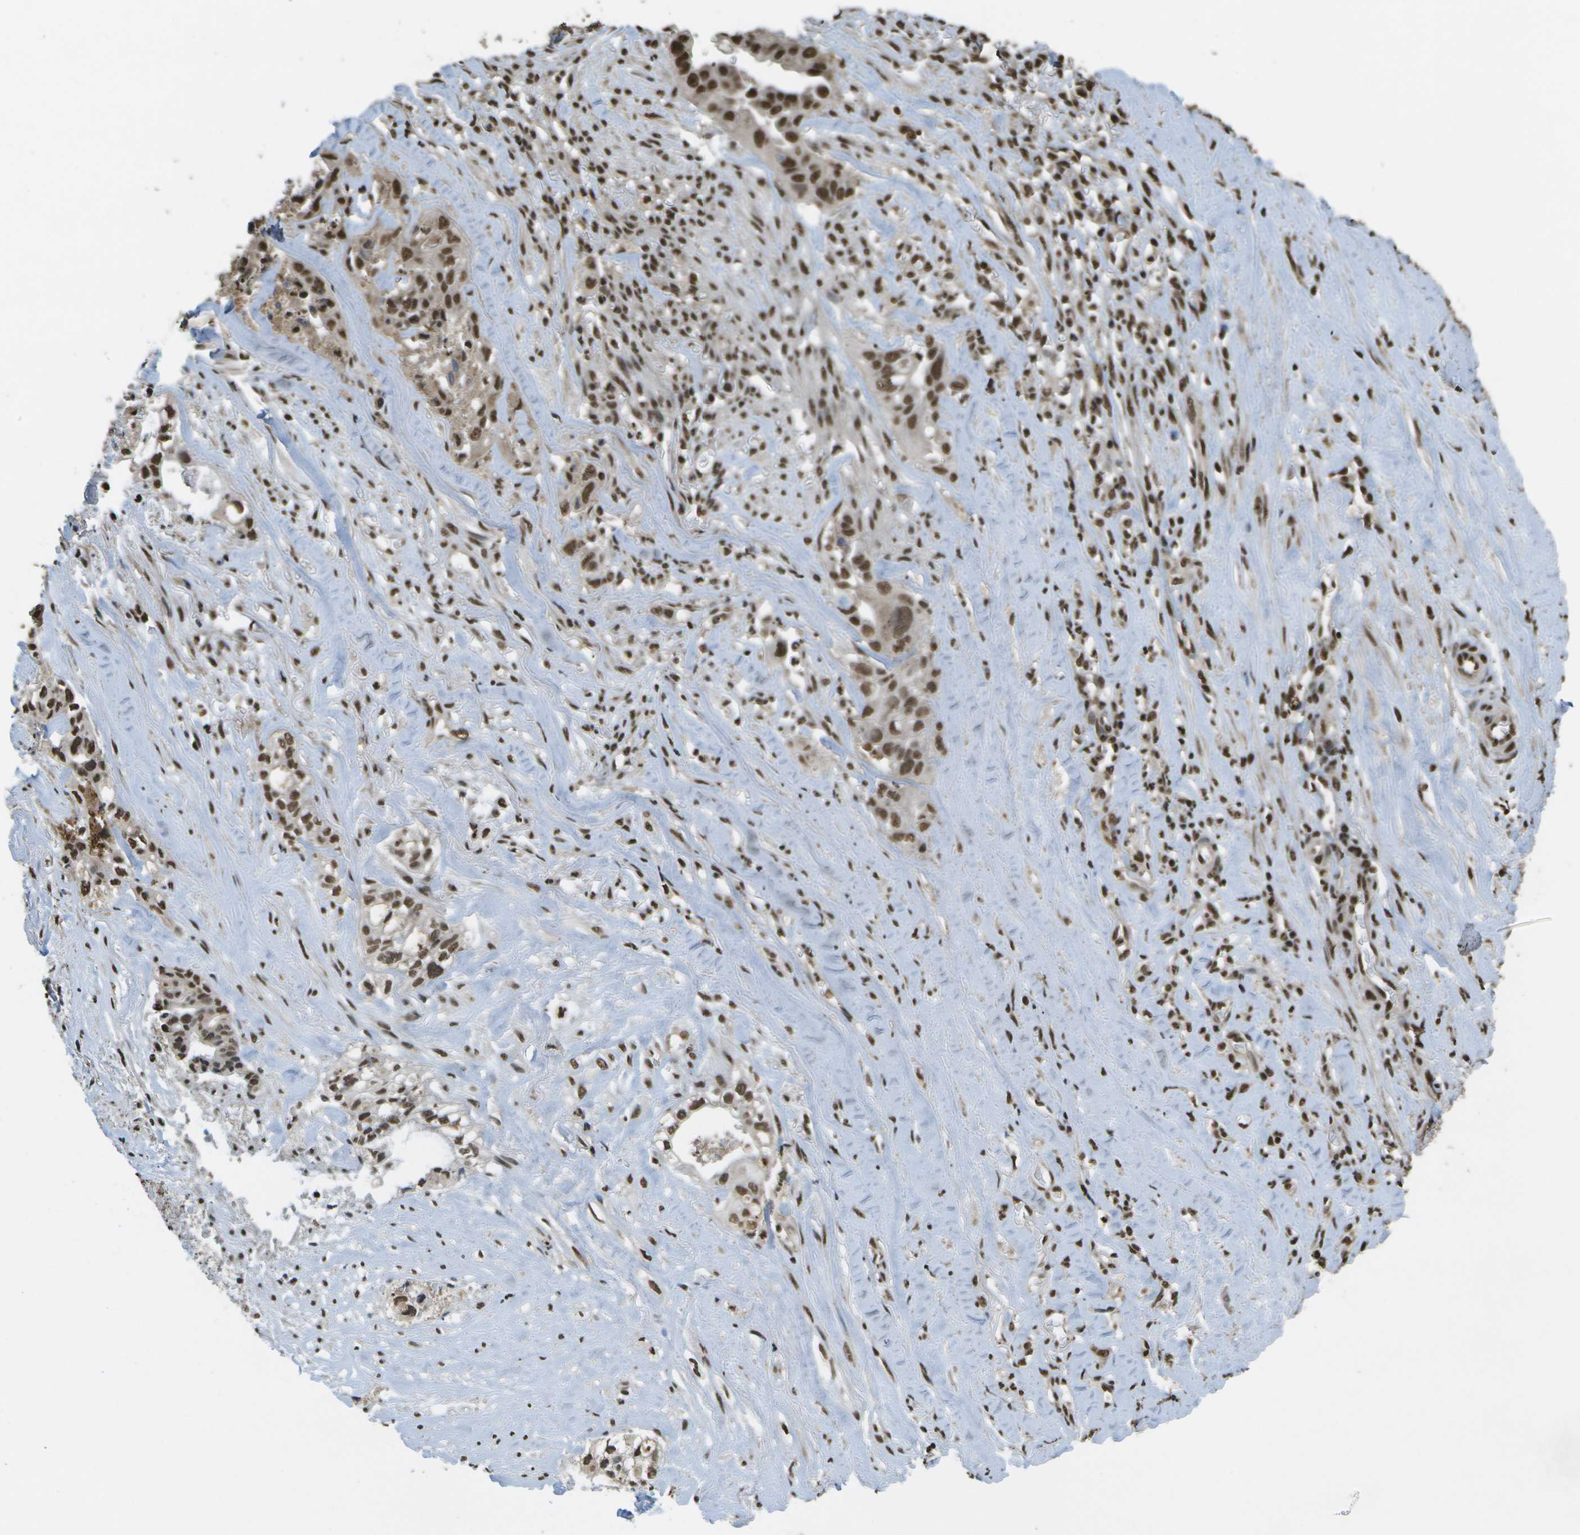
{"staining": {"intensity": "moderate", "quantity": ">75%", "location": "nuclear"}, "tissue": "liver cancer", "cell_type": "Tumor cells", "image_type": "cancer", "snomed": [{"axis": "morphology", "description": "Cholangiocarcinoma"}, {"axis": "topography", "description": "Liver"}], "caption": "Liver cancer (cholangiocarcinoma) tissue demonstrates moderate nuclear staining in about >75% of tumor cells", "gene": "SPEN", "patient": {"sex": "female", "age": 70}}